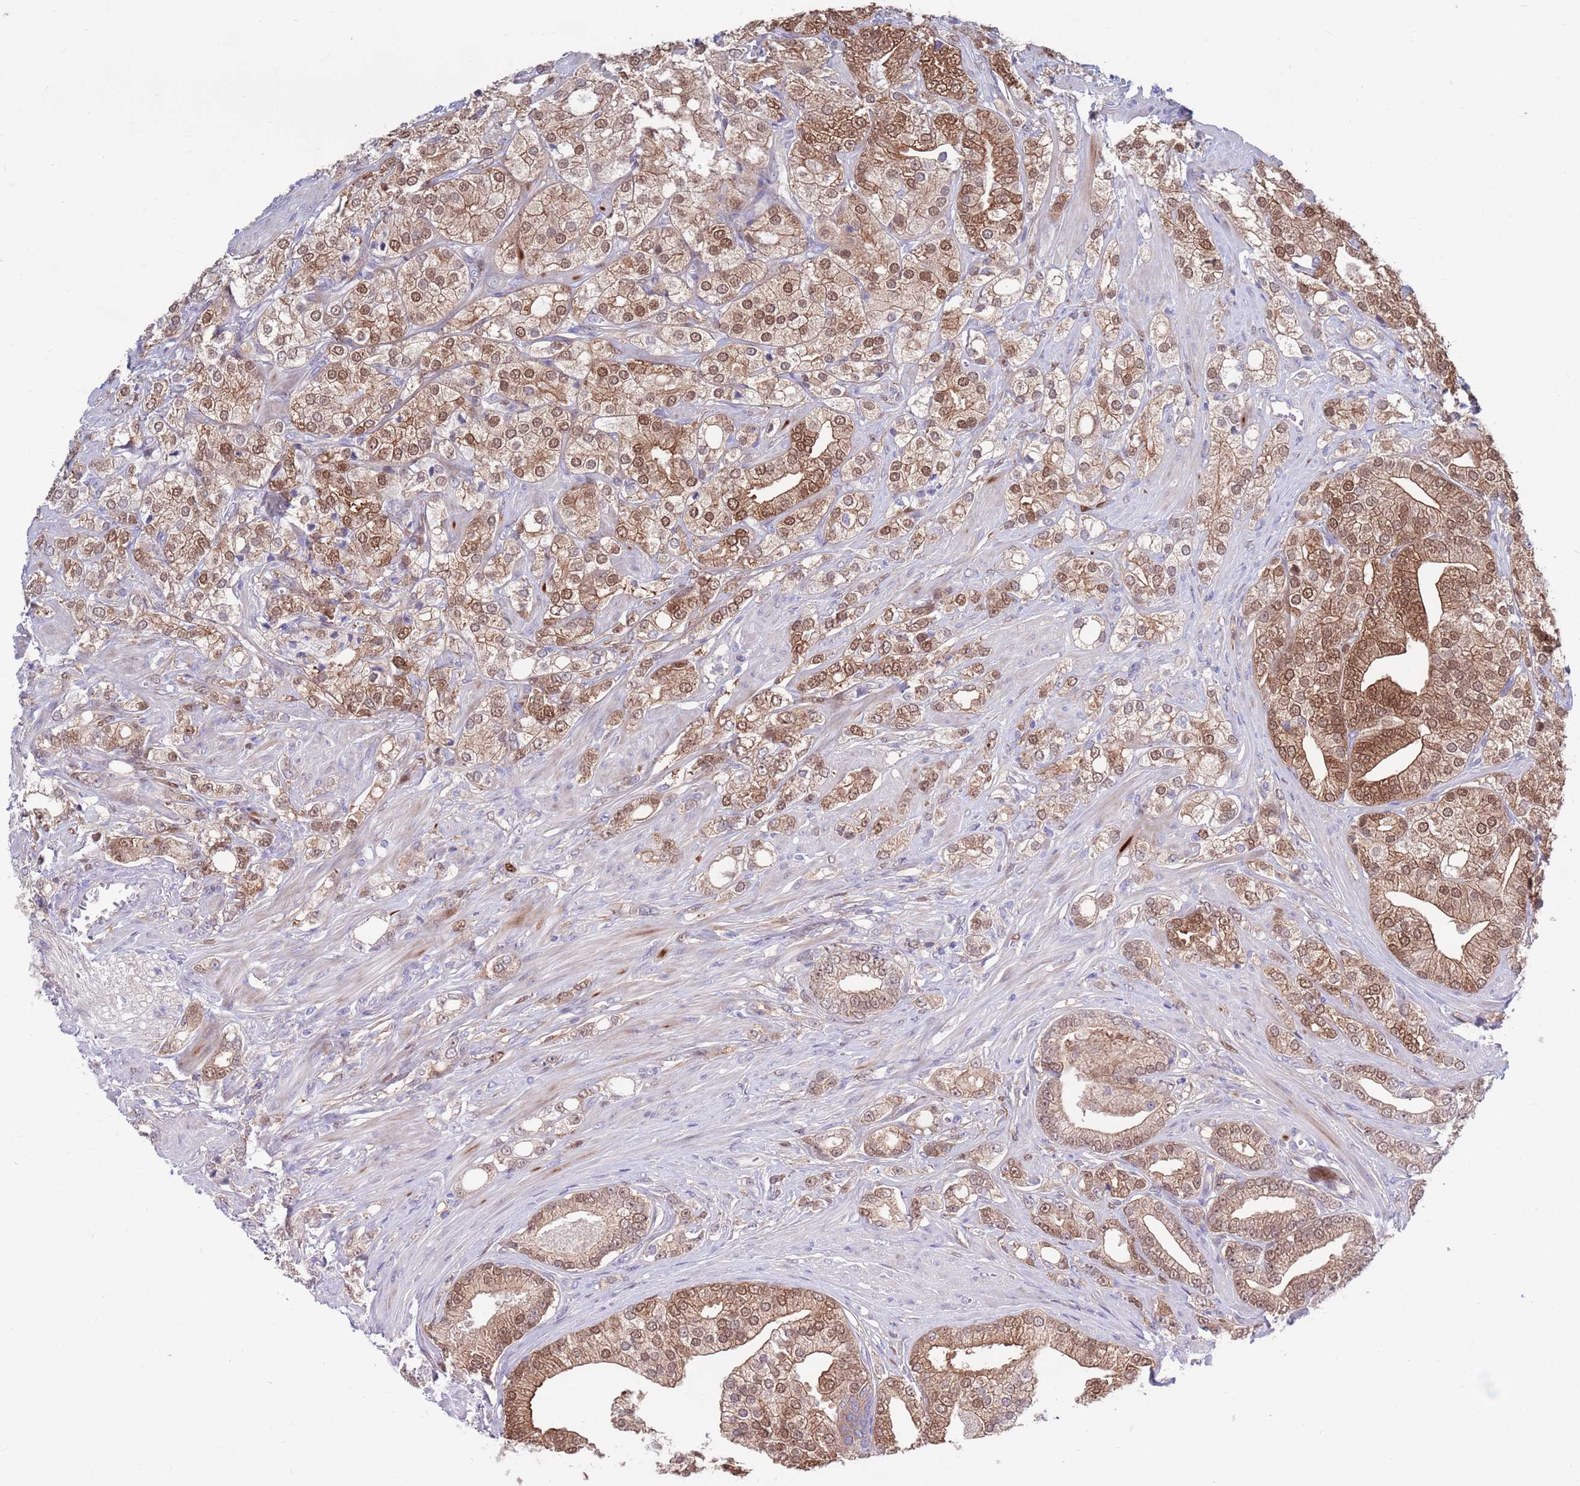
{"staining": {"intensity": "moderate", "quantity": ">75%", "location": "cytoplasmic/membranous,nuclear"}, "tissue": "prostate cancer", "cell_type": "Tumor cells", "image_type": "cancer", "snomed": [{"axis": "morphology", "description": "Adenocarcinoma, High grade"}, {"axis": "topography", "description": "Prostate"}], "caption": "About >75% of tumor cells in human prostate cancer (high-grade adenocarcinoma) demonstrate moderate cytoplasmic/membranous and nuclear protein staining as visualized by brown immunohistochemical staining.", "gene": "KLHL29", "patient": {"sex": "male", "age": 50}}